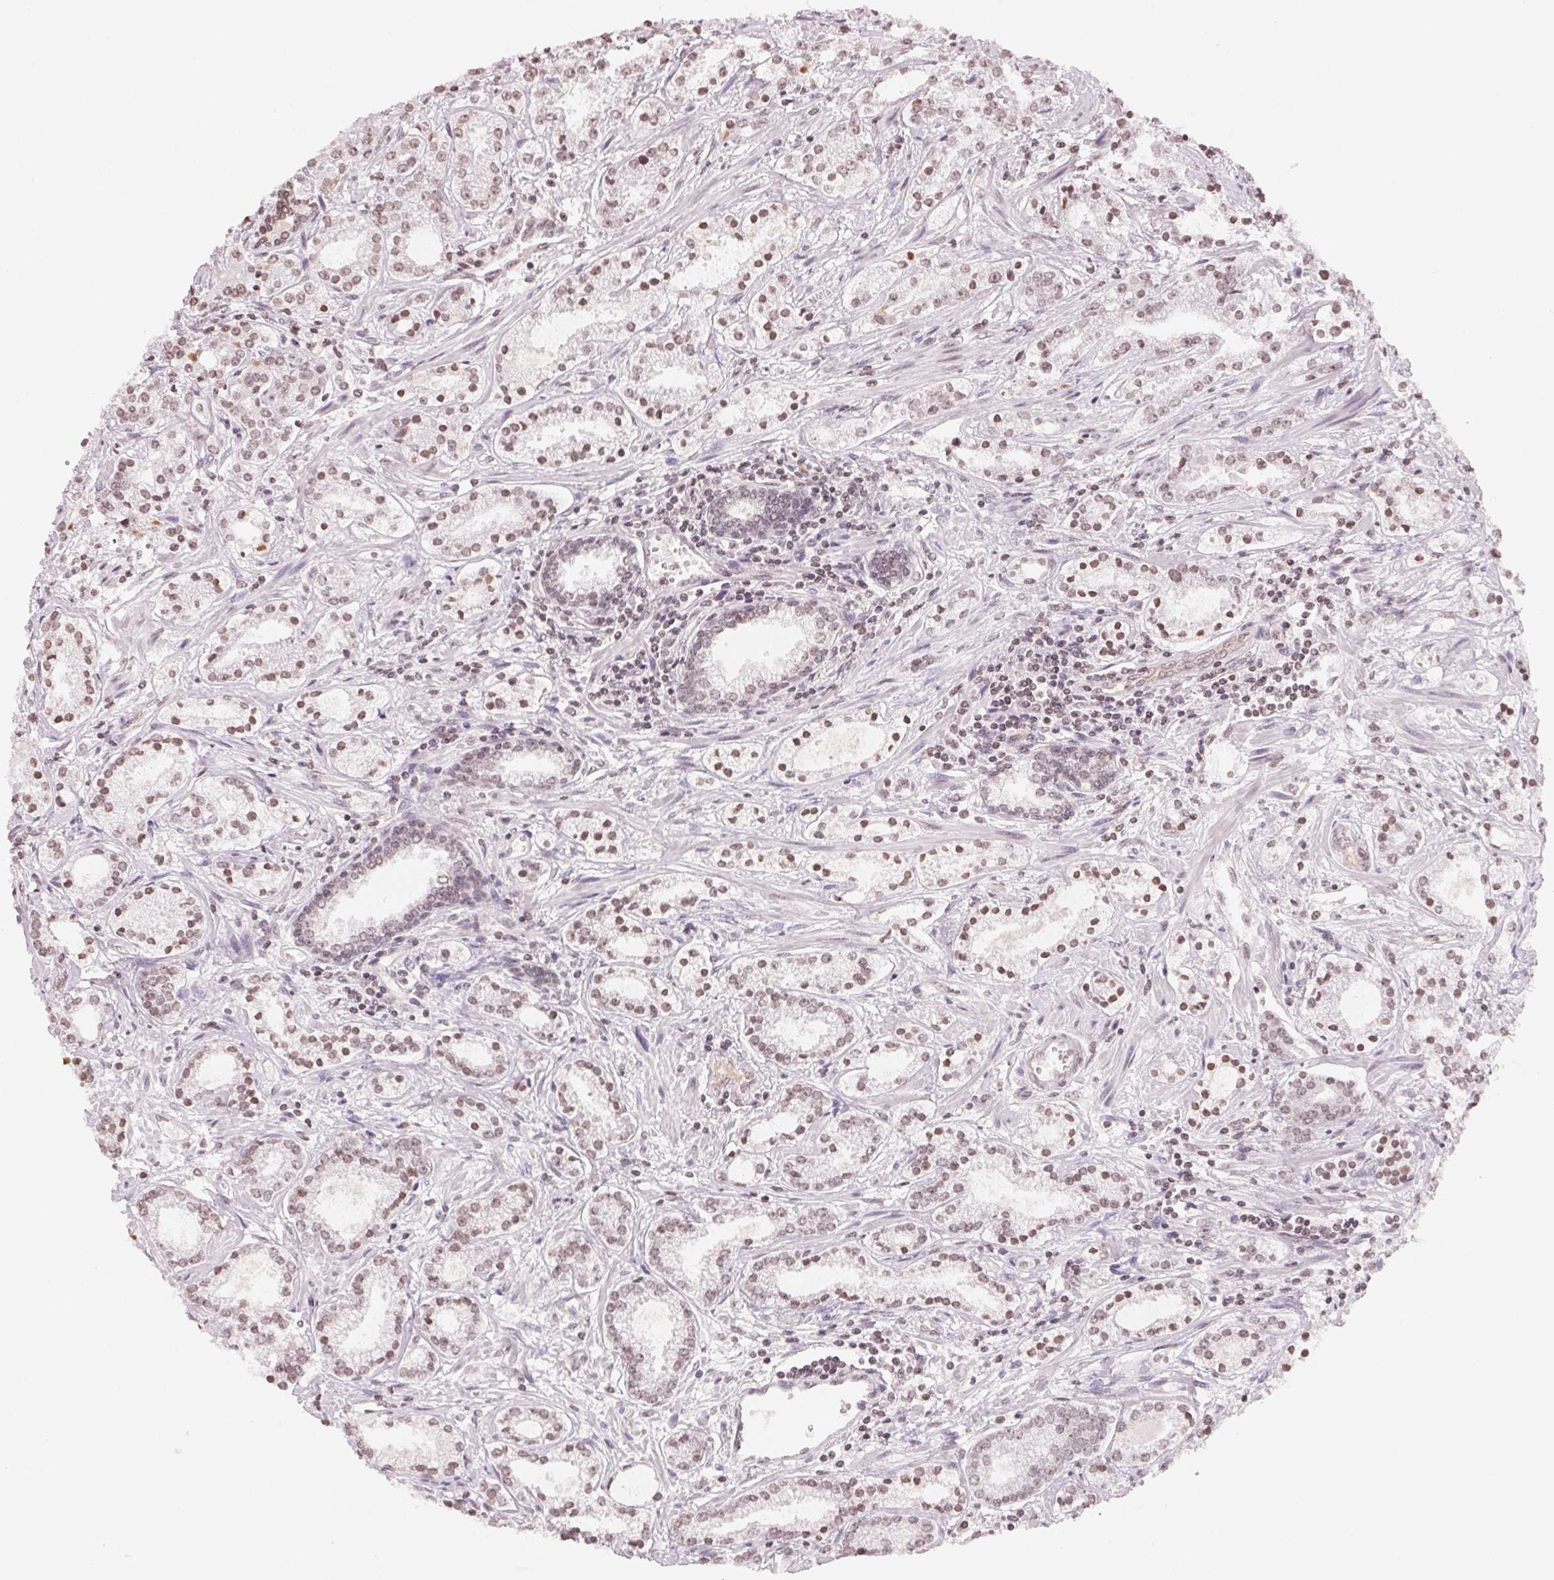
{"staining": {"intensity": "weak", "quantity": "25%-75%", "location": "nuclear"}, "tissue": "prostate cancer", "cell_type": "Tumor cells", "image_type": "cancer", "snomed": [{"axis": "morphology", "description": "Adenocarcinoma, Medium grade"}, {"axis": "topography", "description": "Prostate"}], "caption": "Immunohistochemical staining of prostate cancer reveals low levels of weak nuclear protein staining in about 25%-75% of tumor cells.", "gene": "TBP", "patient": {"sex": "male", "age": 57}}